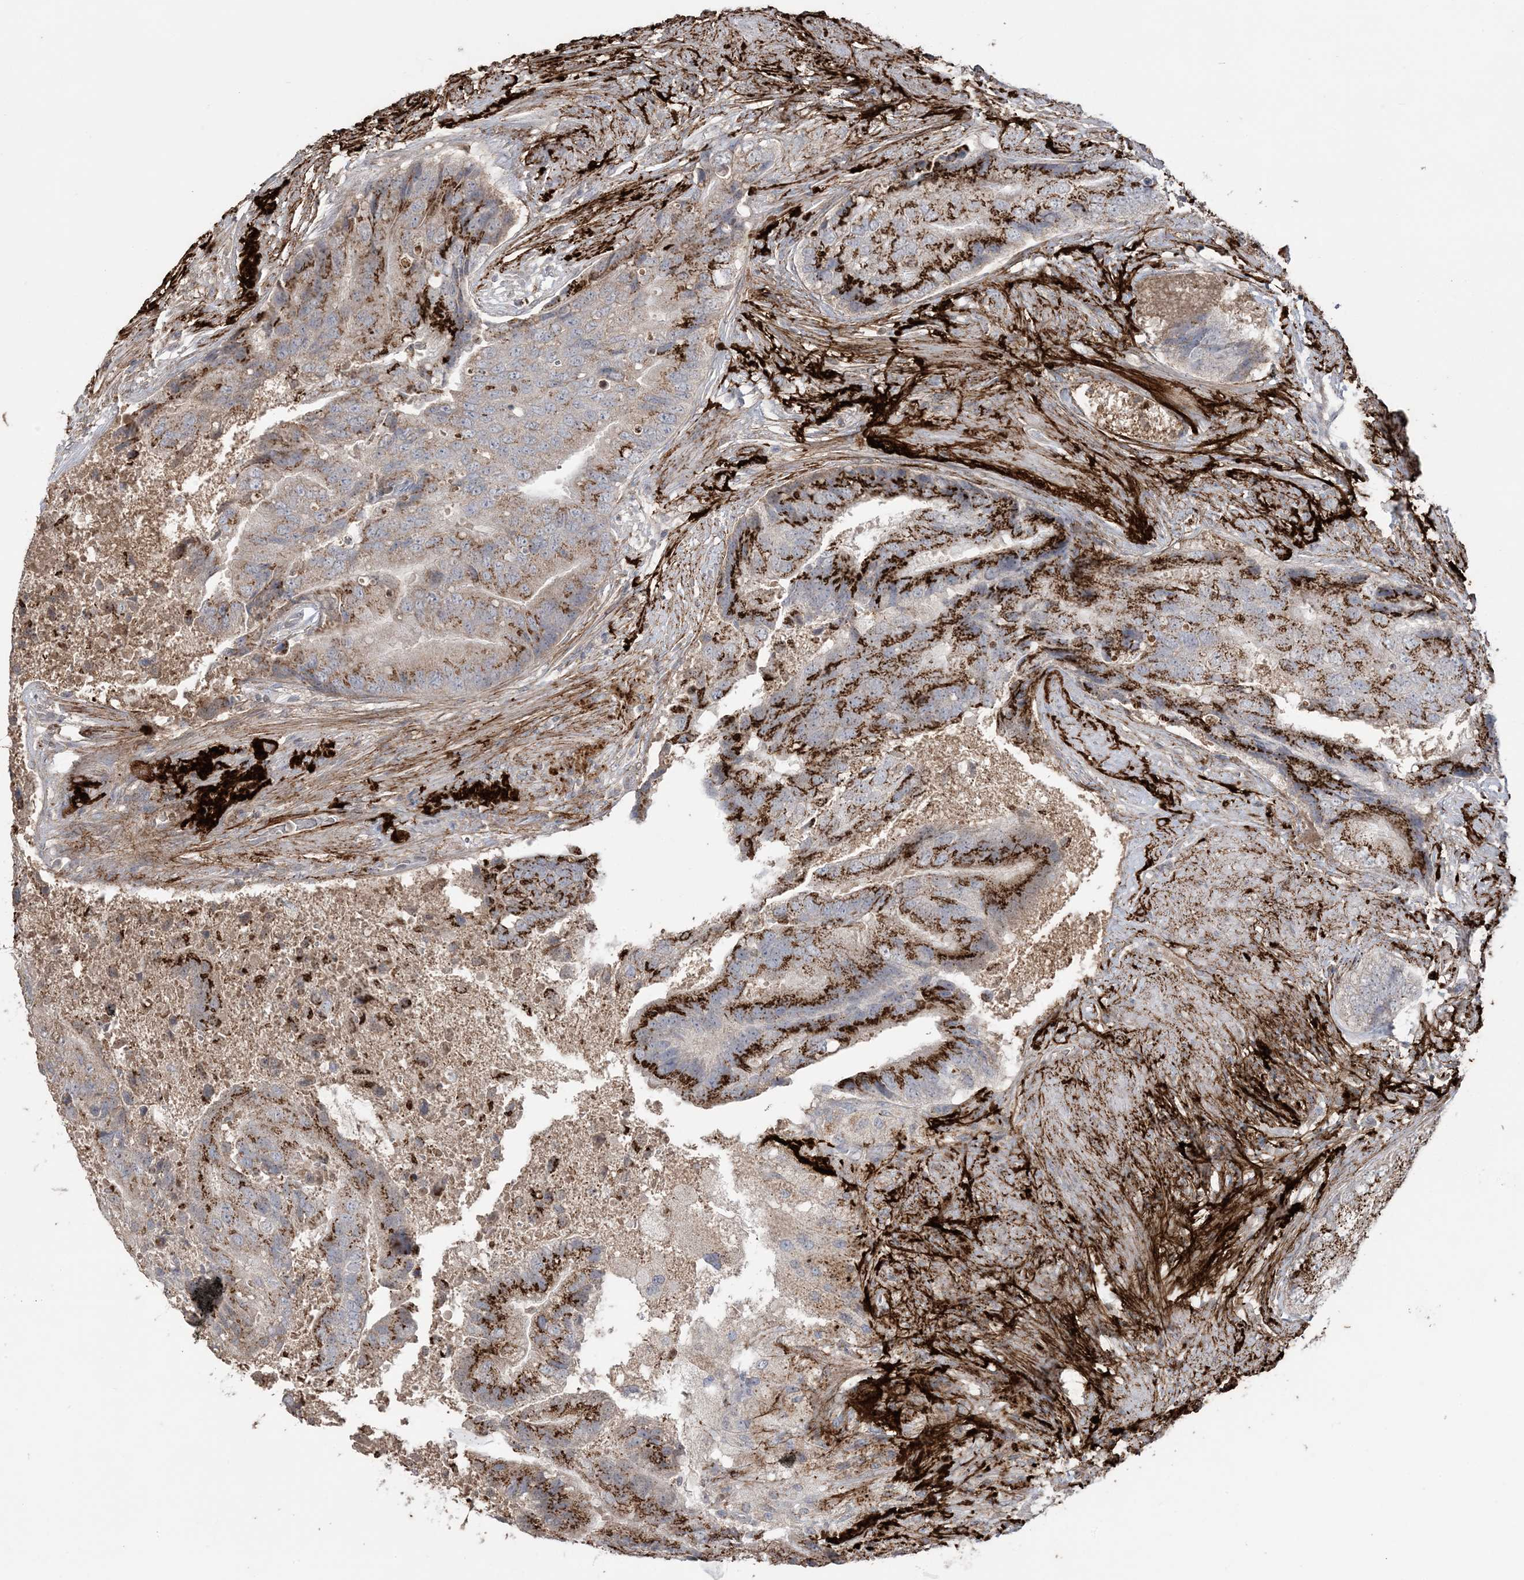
{"staining": {"intensity": "strong", "quantity": ">75%", "location": "cytoplasmic/membranous"}, "tissue": "prostate cancer", "cell_type": "Tumor cells", "image_type": "cancer", "snomed": [{"axis": "morphology", "description": "Adenocarcinoma, High grade"}, {"axis": "topography", "description": "Prostate"}], "caption": "Protein staining of prostate adenocarcinoma (high-grade) tissue displays strong cytoplasmic/membranous positivity in approximately >75% of tumor cells. The protein of interest is stained brown, and the nuclei are stained in blue (DAB IHC with brightfield microscopy, high magnification).", "gene": "XRN1", "patient": {"sex": "male", "age": 70}}